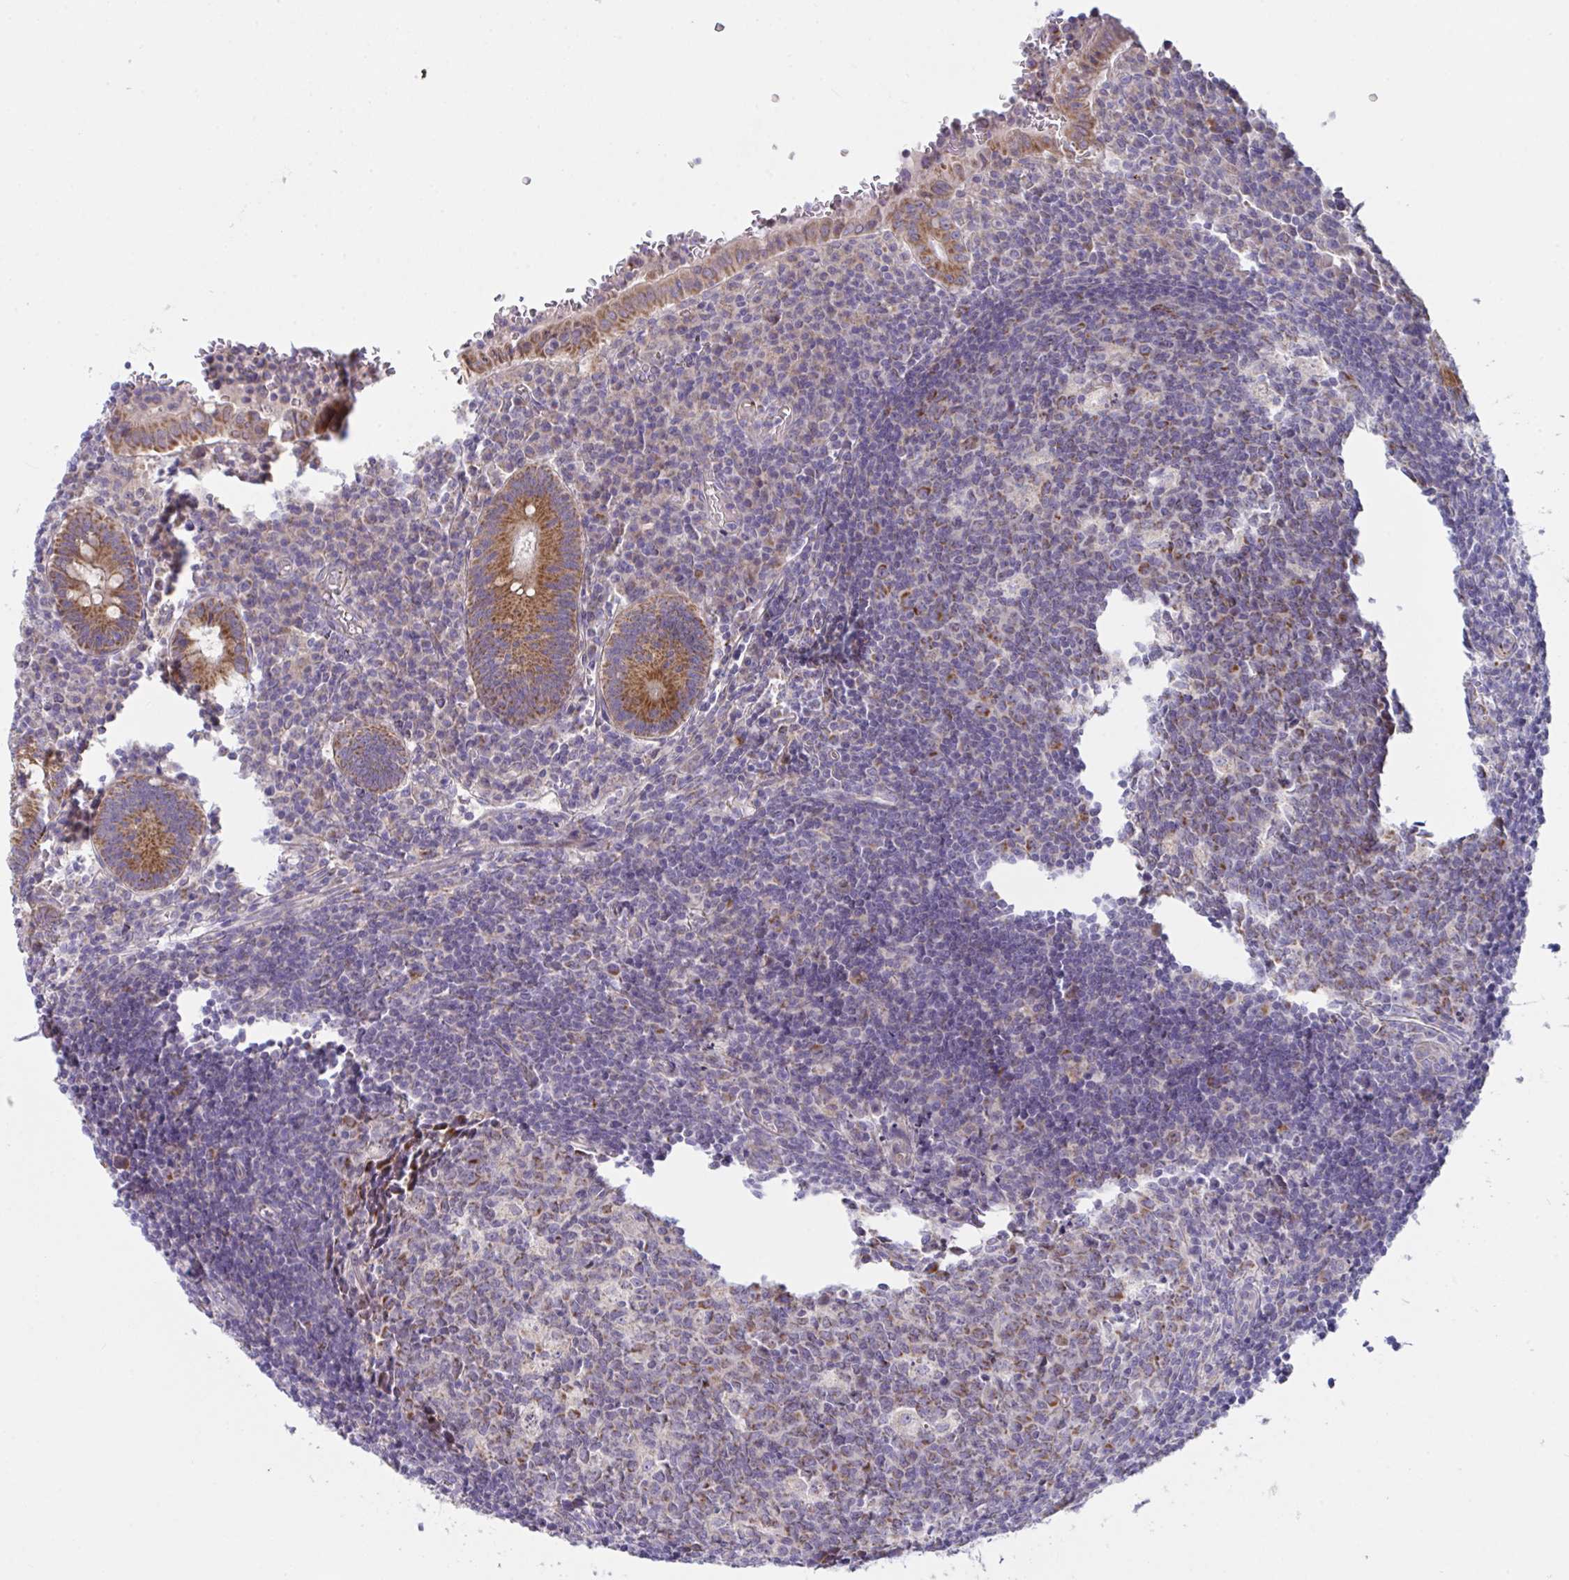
{"staining": {"intensity": "strong", "quantity": ">75%", "location": "cytoplasmic/membranous"}, "tissue": "appendix", "cell_type": "Glandular cells", "image_type": "normal", "snomed": [{"axis": "morphology", "description": "Normal tissue, NOS"}, {"axis": "topography", "description": "Appendix"}], "caption": "Immunohistochemical staining of normal appendix shows strong cytoplasmic/membranous protein expression in about >75% of glandular cells. (IHC, brightfield microscopy, high magnification).", "gene": "MRPS2", "patient": {"sex": "male", "age": 18}}